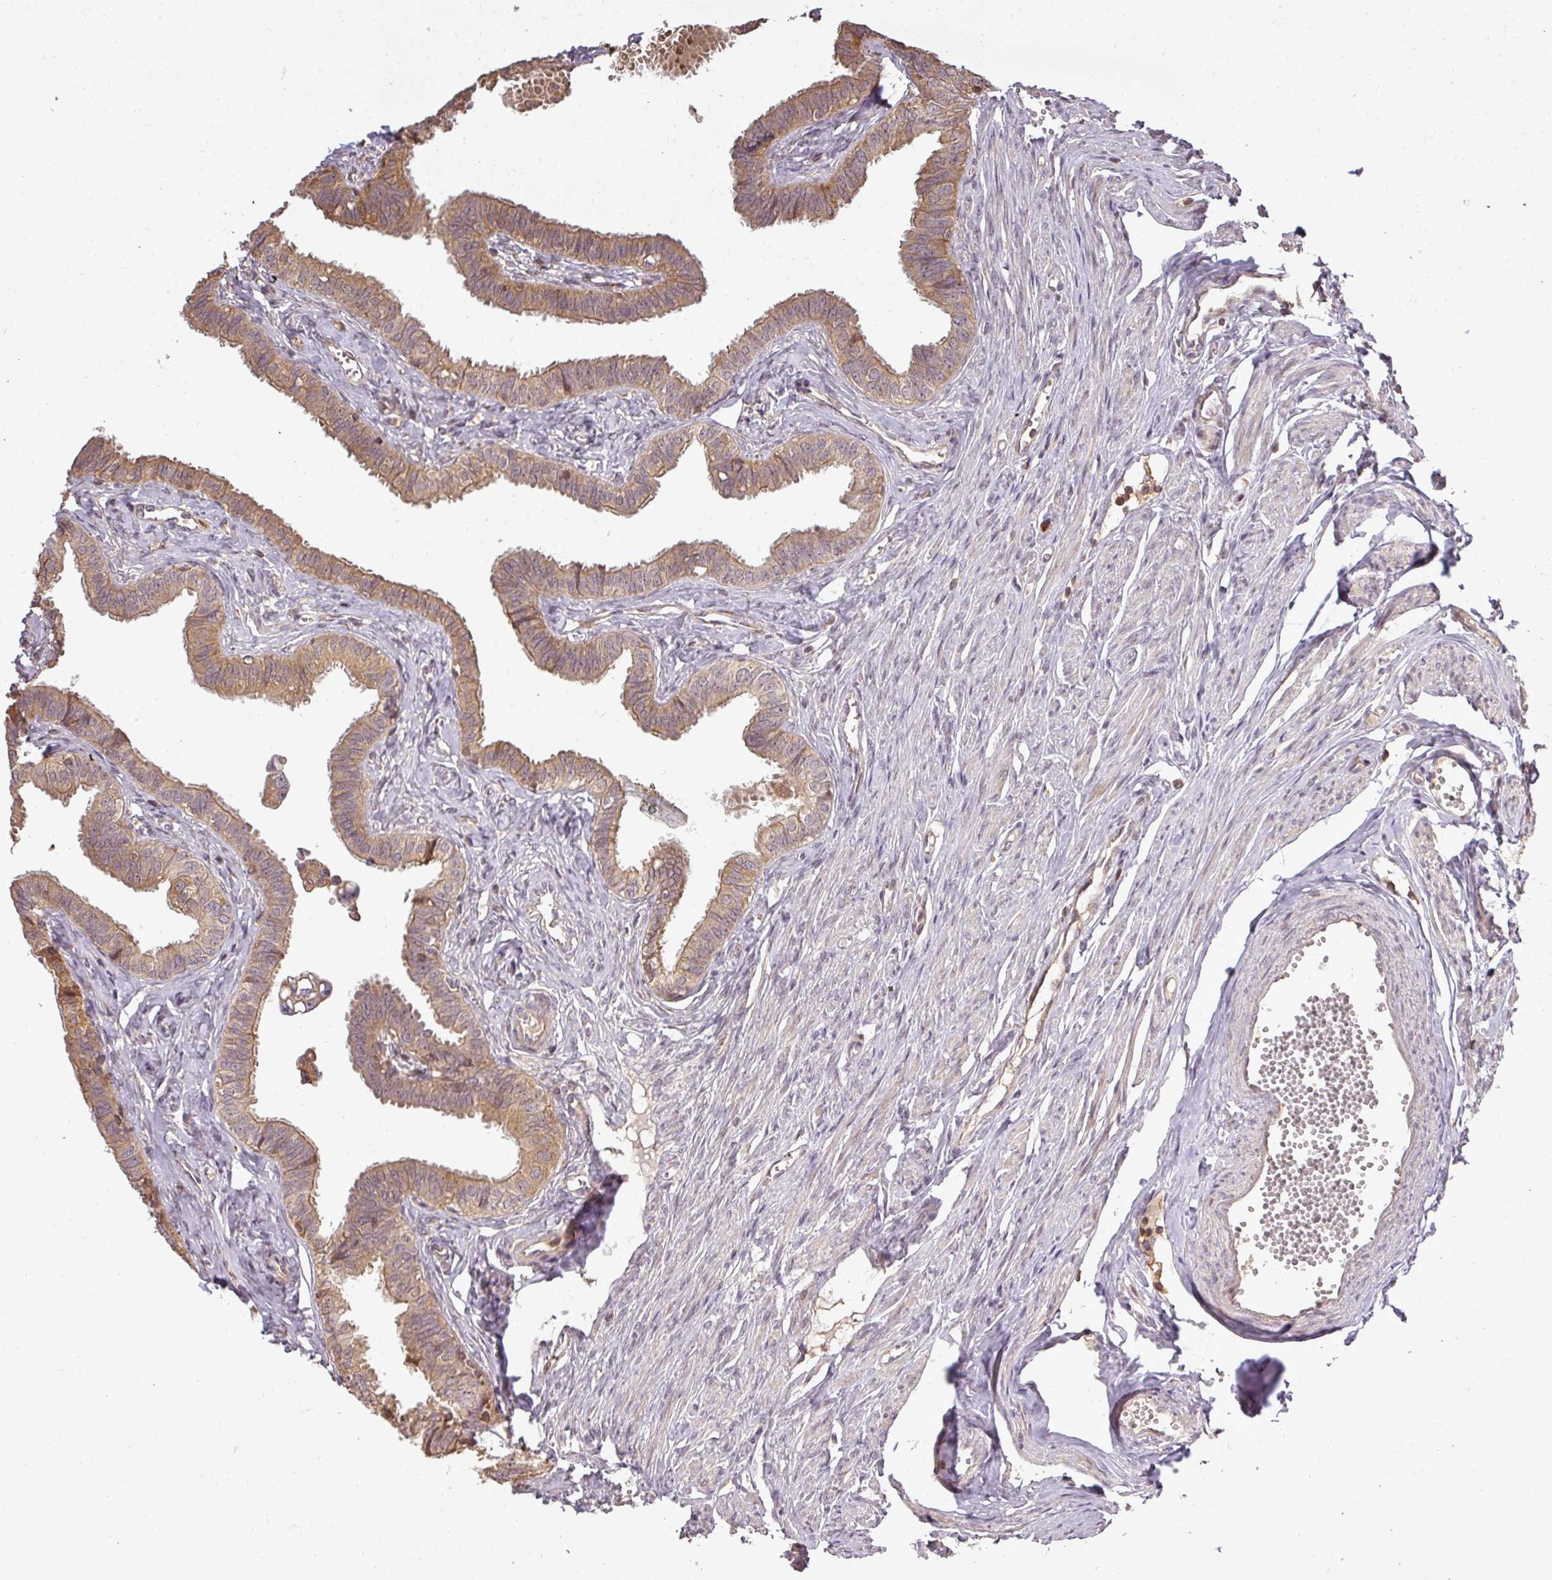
{"staining": {"intensity": "moderate", "quantity": ">75%", "location": "cytoplasmic/membranous"}, "tissue": "fallopian tube", "cell_type": "Glandular cells", "image_type": "normal", "snomed": [{"axis": "morphology", "description": "Normal tissue, NOS"}, {"axis": "morphology", "description": "Carcinoma, NOS"}, {"axis": "topography", "description": "Fallopian tube"}, {"axis": "topography", "description": "Ovary"}], "caption": "Fallopian tube stained with DAB IHC shows medium levels of moderate cytoplasmic/membranous staining in about >75% of glandular cells. (Brightfield microscopy of DAB IHC at high magnification).", "gene": "FAIM", "patient": {"sex": "female", "age": 59}}